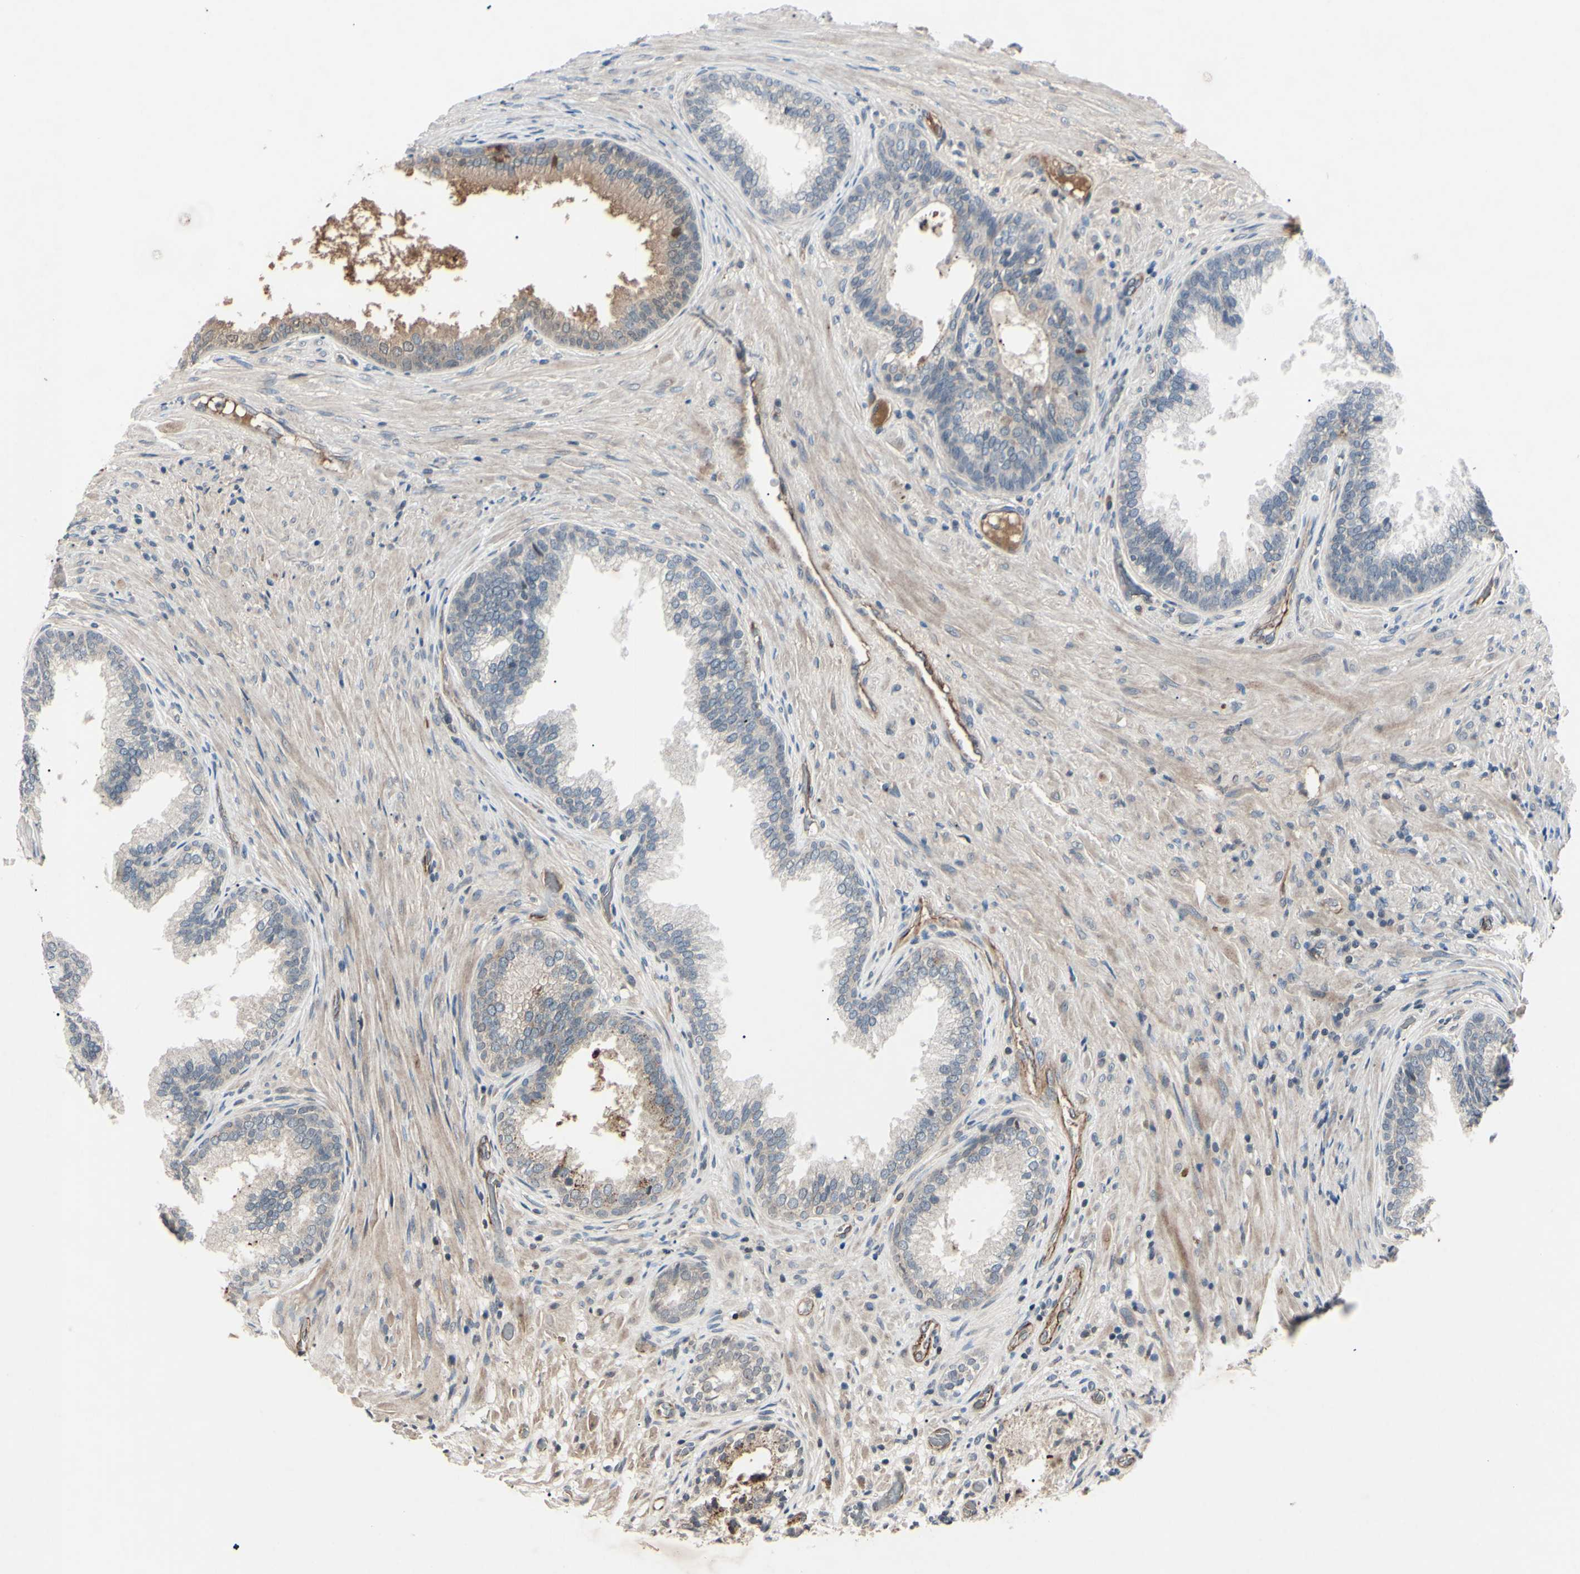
{"staining": {"intensity": "moderate", "quantity": "<25%", "location": "cytoplasmic/membranous"}, "tissue": "prostate", "cell_type": "Glandular cells", "image_type": "normal", "snomed": [{"axis": "morphology", "description": "Normal tissue, NOS"}, {"axis": "topography", "description": "Prostate"}], "caption": "This is an image of immunohistochemistry staining of unremarkable prostate, which shows moderate expression in the cytoplasmic/membranous of glandular cells.", "gene": "AEBP1", "patient": {"sex": "male", "age": 76}}